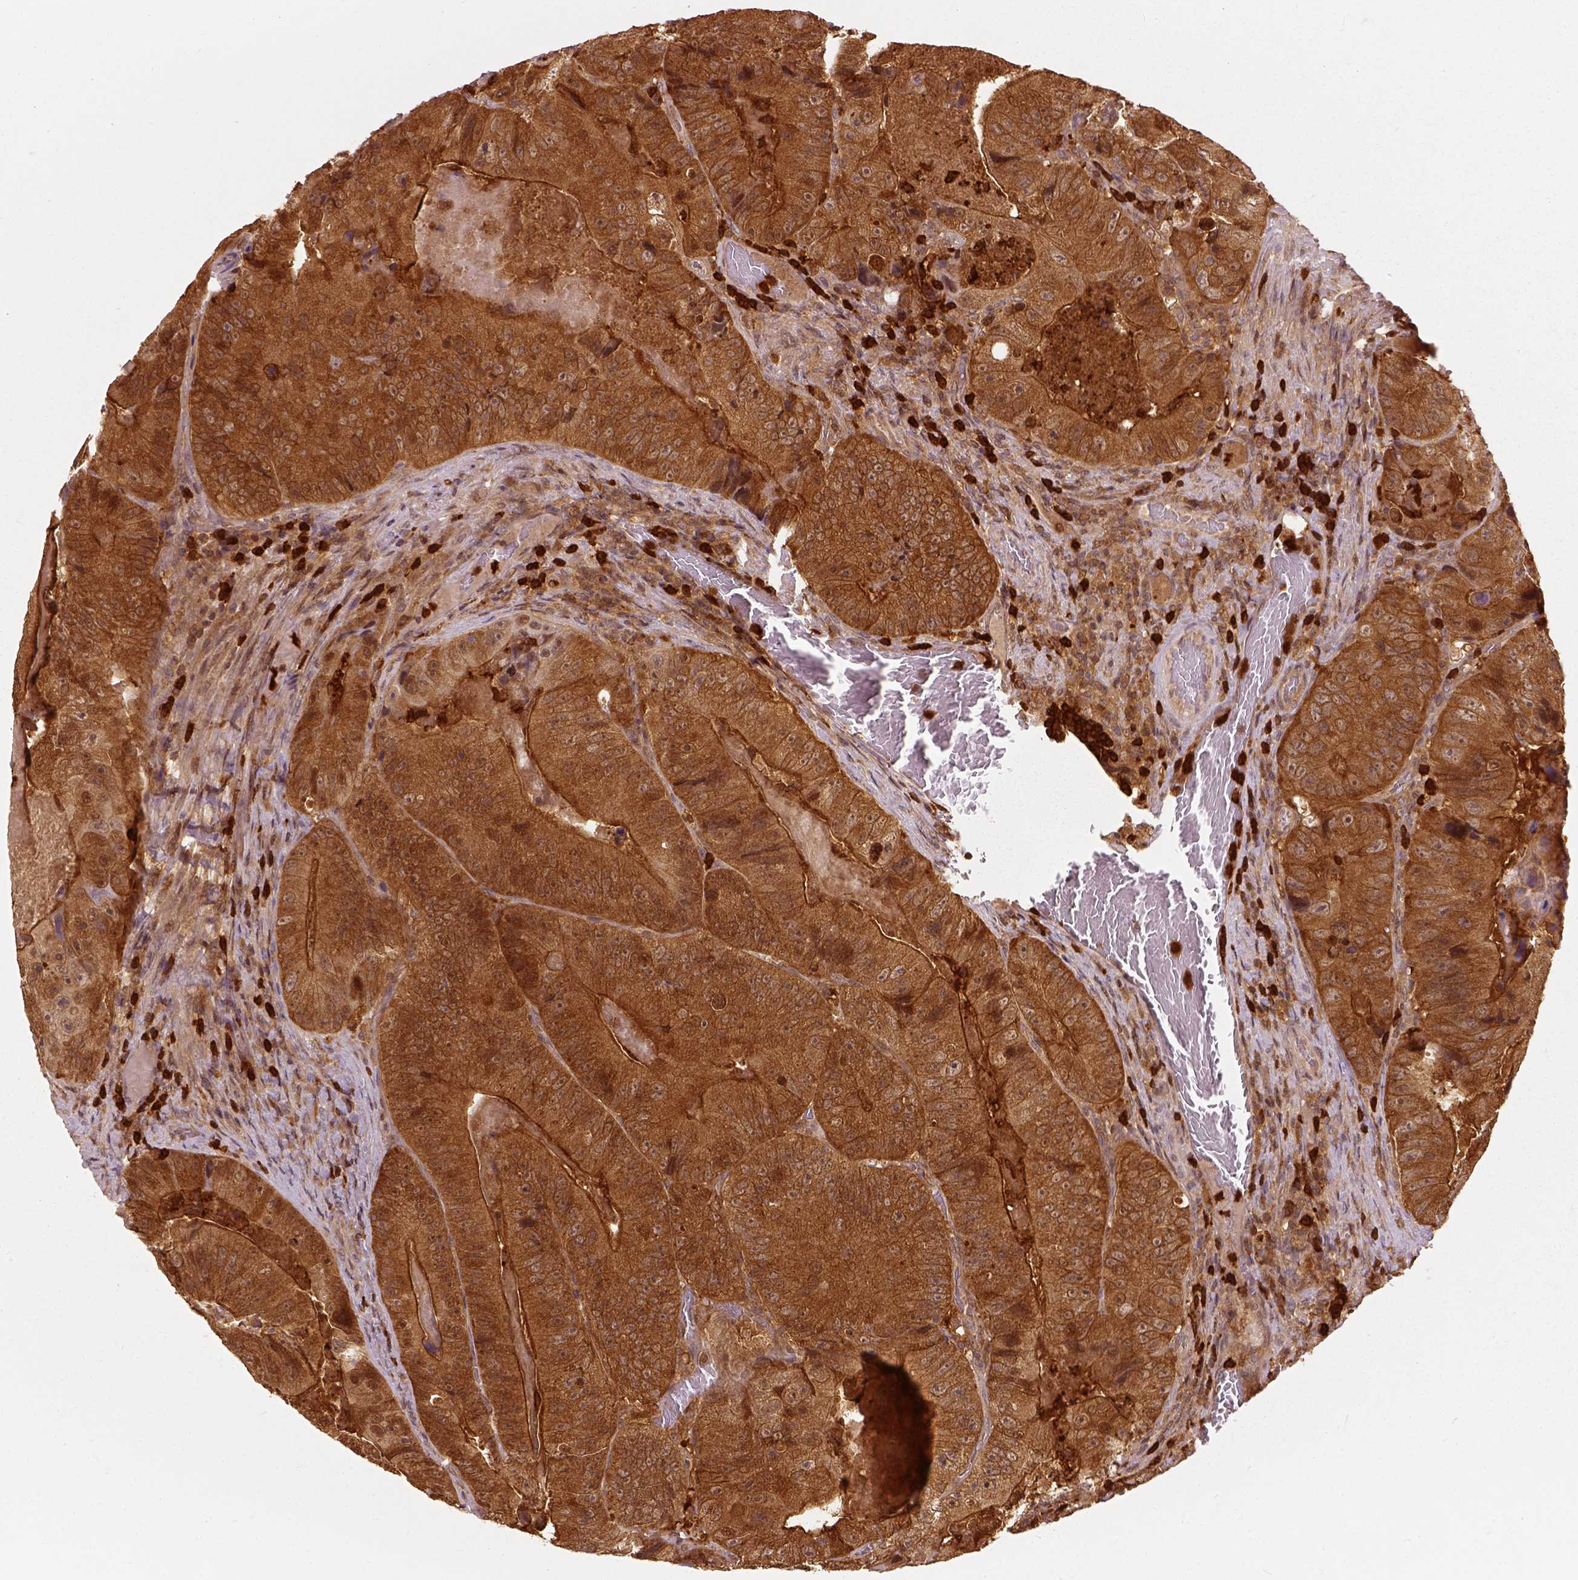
{"staining": {"intensity": "strong", "quantity": ">75%", "location": "cytoplasmic/membranous"}, "tissue": "colorectal cancer", "cell_type": "Tumor cells", "image_type": "cancer", "snomed": [{"axis": "morphology", "description": "Adenocarcinoma, NOS"}, {"axis": "topography", "description": "Colon"}], "caption": "Adenocarcinoma (colorectal) stained with a brown dye exhibits strong cytoplasmic/membranous positive expression in about >75% of tumor cells.", "gene": "GPI", "patient": {"sex": "female", "age": 86}}